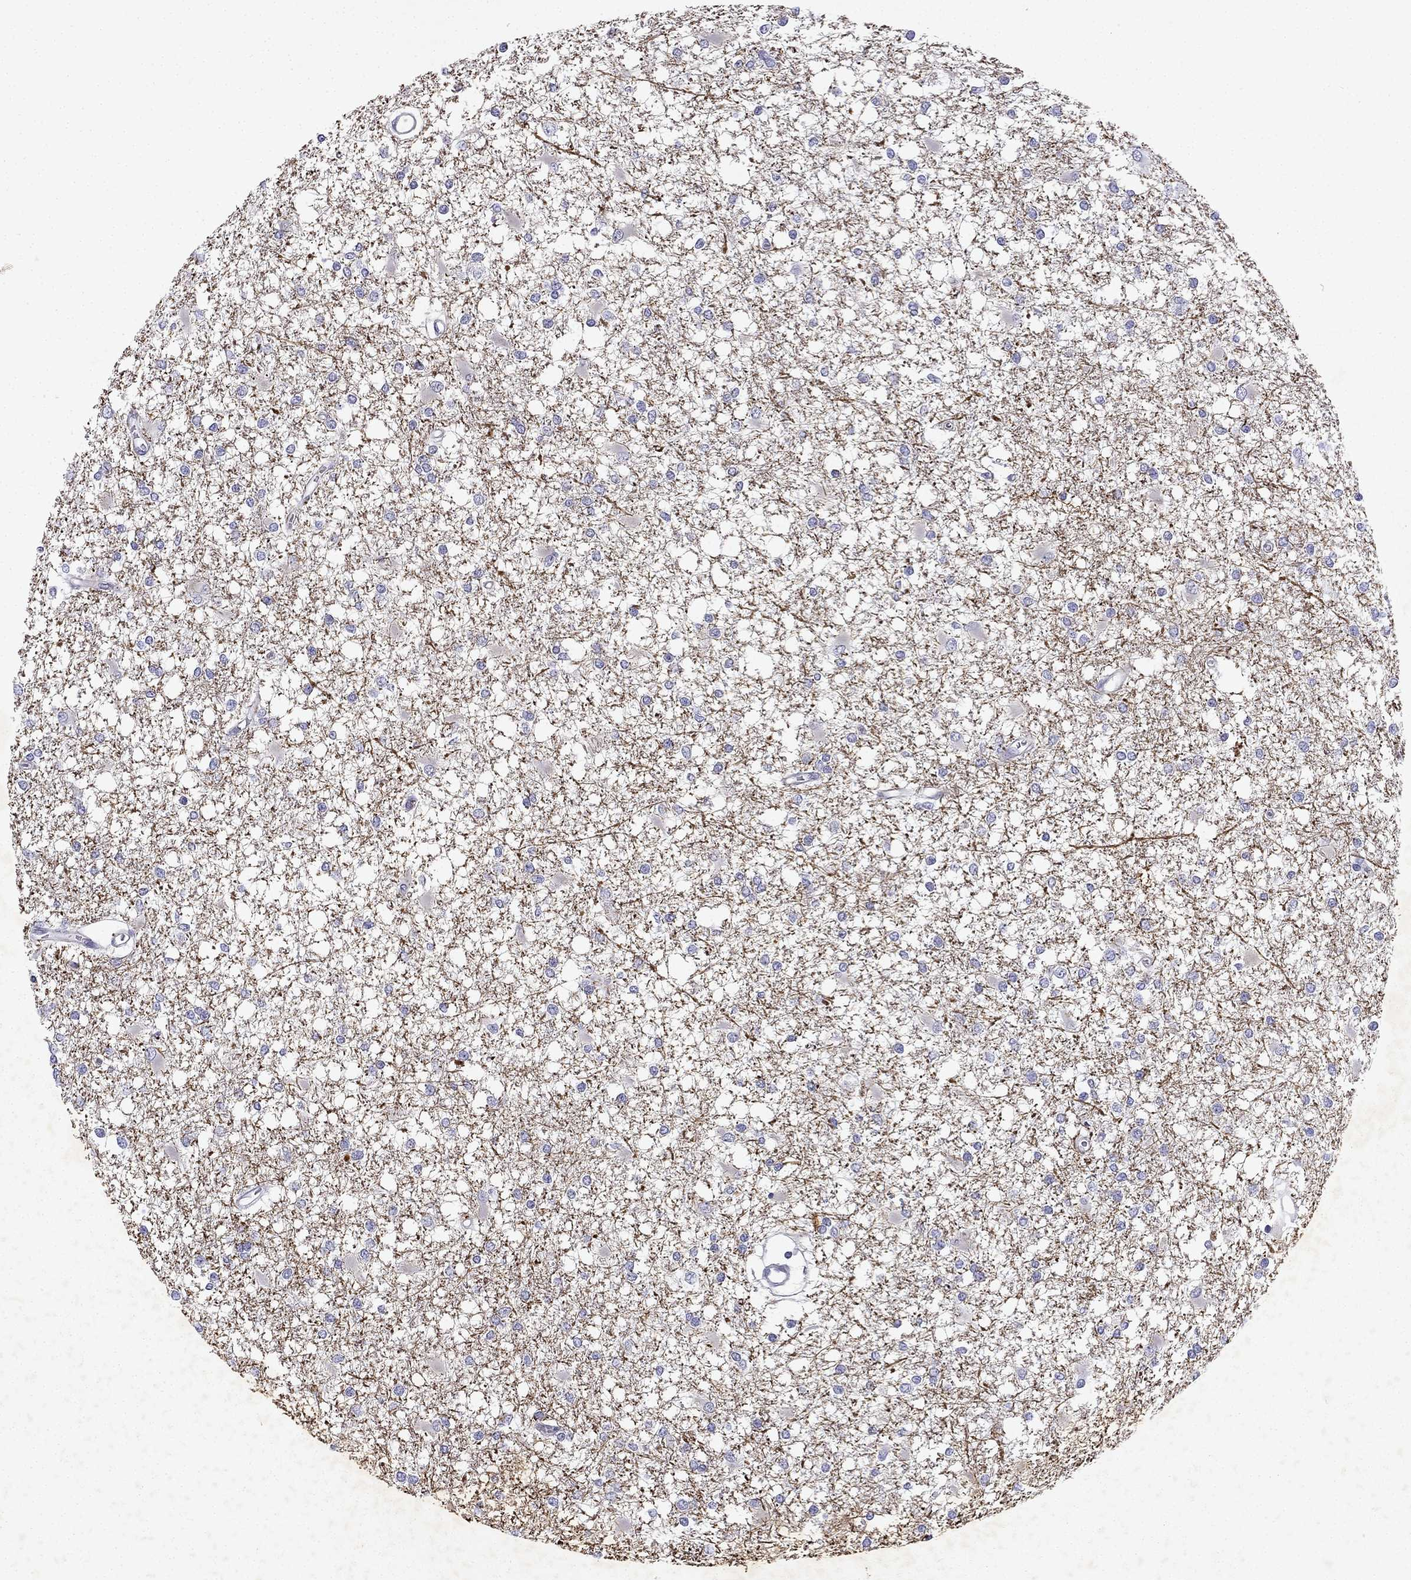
{"staining": {"intensity": "negative", "quantity": "none", "location": "none"}, "tissue": "glioma", "cell_type": "Tumor cells", "image_type": "cancer", "snomed": [{"axis": "morphology", "description": "Glioma, malignant, High grade"}, {"axis": "topography", "description": "Cerebral cortex"}], "caption": "An image of high-grade glioma (malignant) stained for a protein displays no brown staining in tumor cells.", "gene": "SLC6A4", "patient": {"sex": "male", "age": 79}}